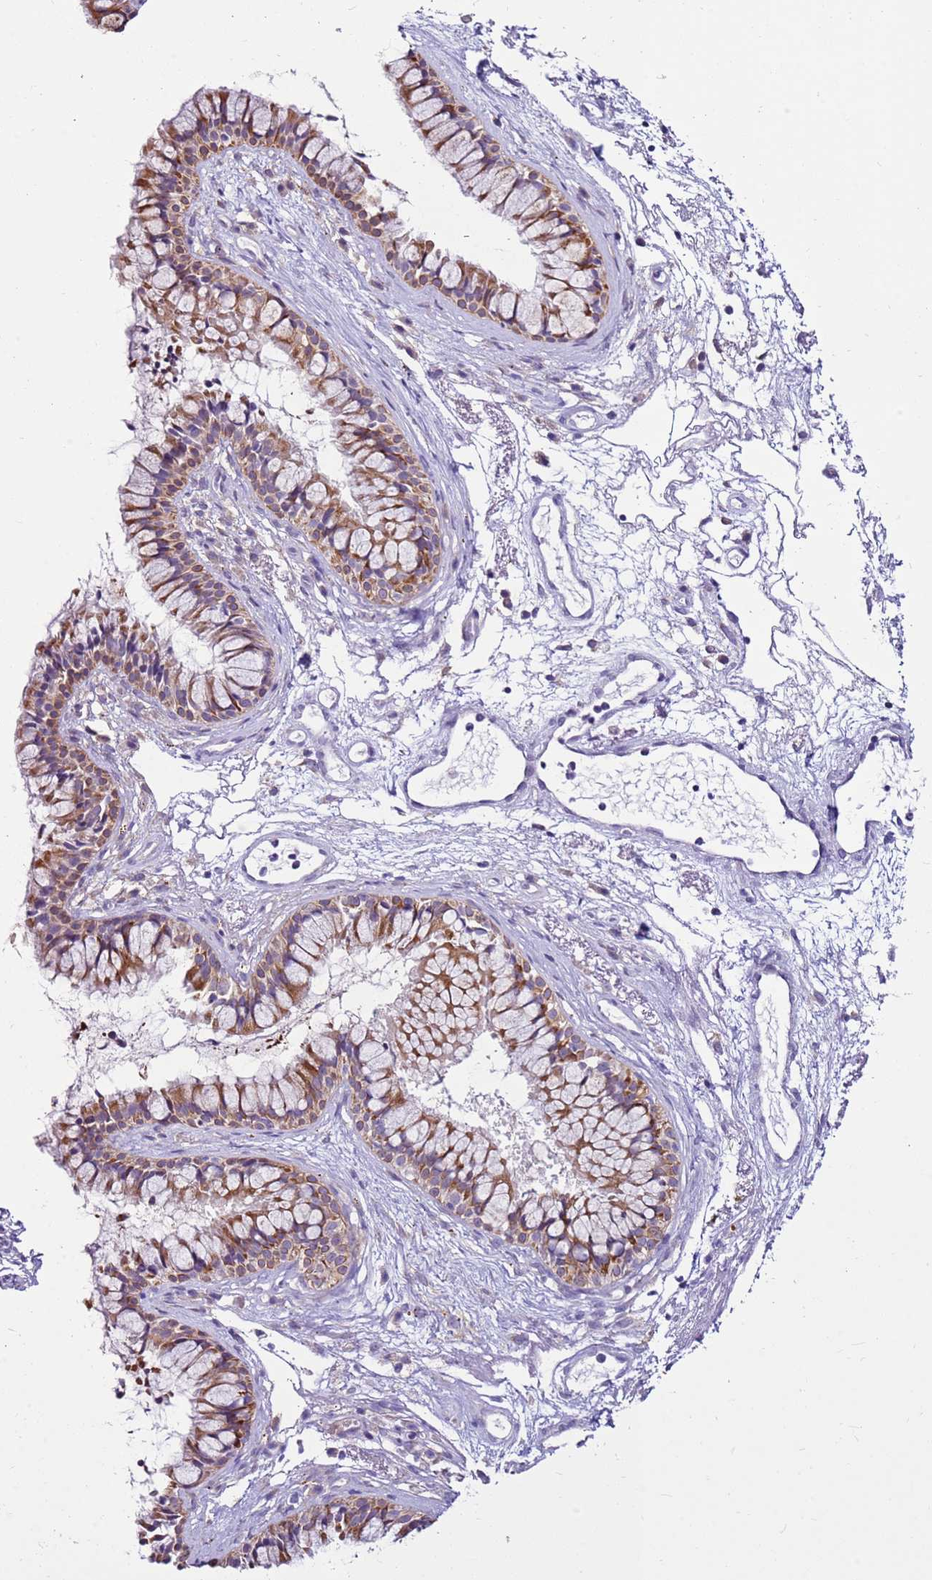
{"staining": {"intensity": "moderate", "quantity": "25%-75%", "location": "cytoplasmic/membranous"}, "tissue": "nasopharynx", "cell_type": "Respiratory epithelial cells", "image_type": "normal", "snomed": [{"axis": "morphology", "description": "Normal tissue, NOS"}, {"axis": "topography", "description": "Nasopharynx"}], "caption": "Normal nasopharynx shows moderate cytoplasmic/membranous expression in about 25%-75% of respiratory epithelial cells The staining is performed using DAB (3,3'-diaminobenzidine) brown chromogen to label protein expression. The nuclei are counter-stained blue using hematoxylin..", "gene": "SLC38A5", "patient": {"sex": "male", "age": 82}}